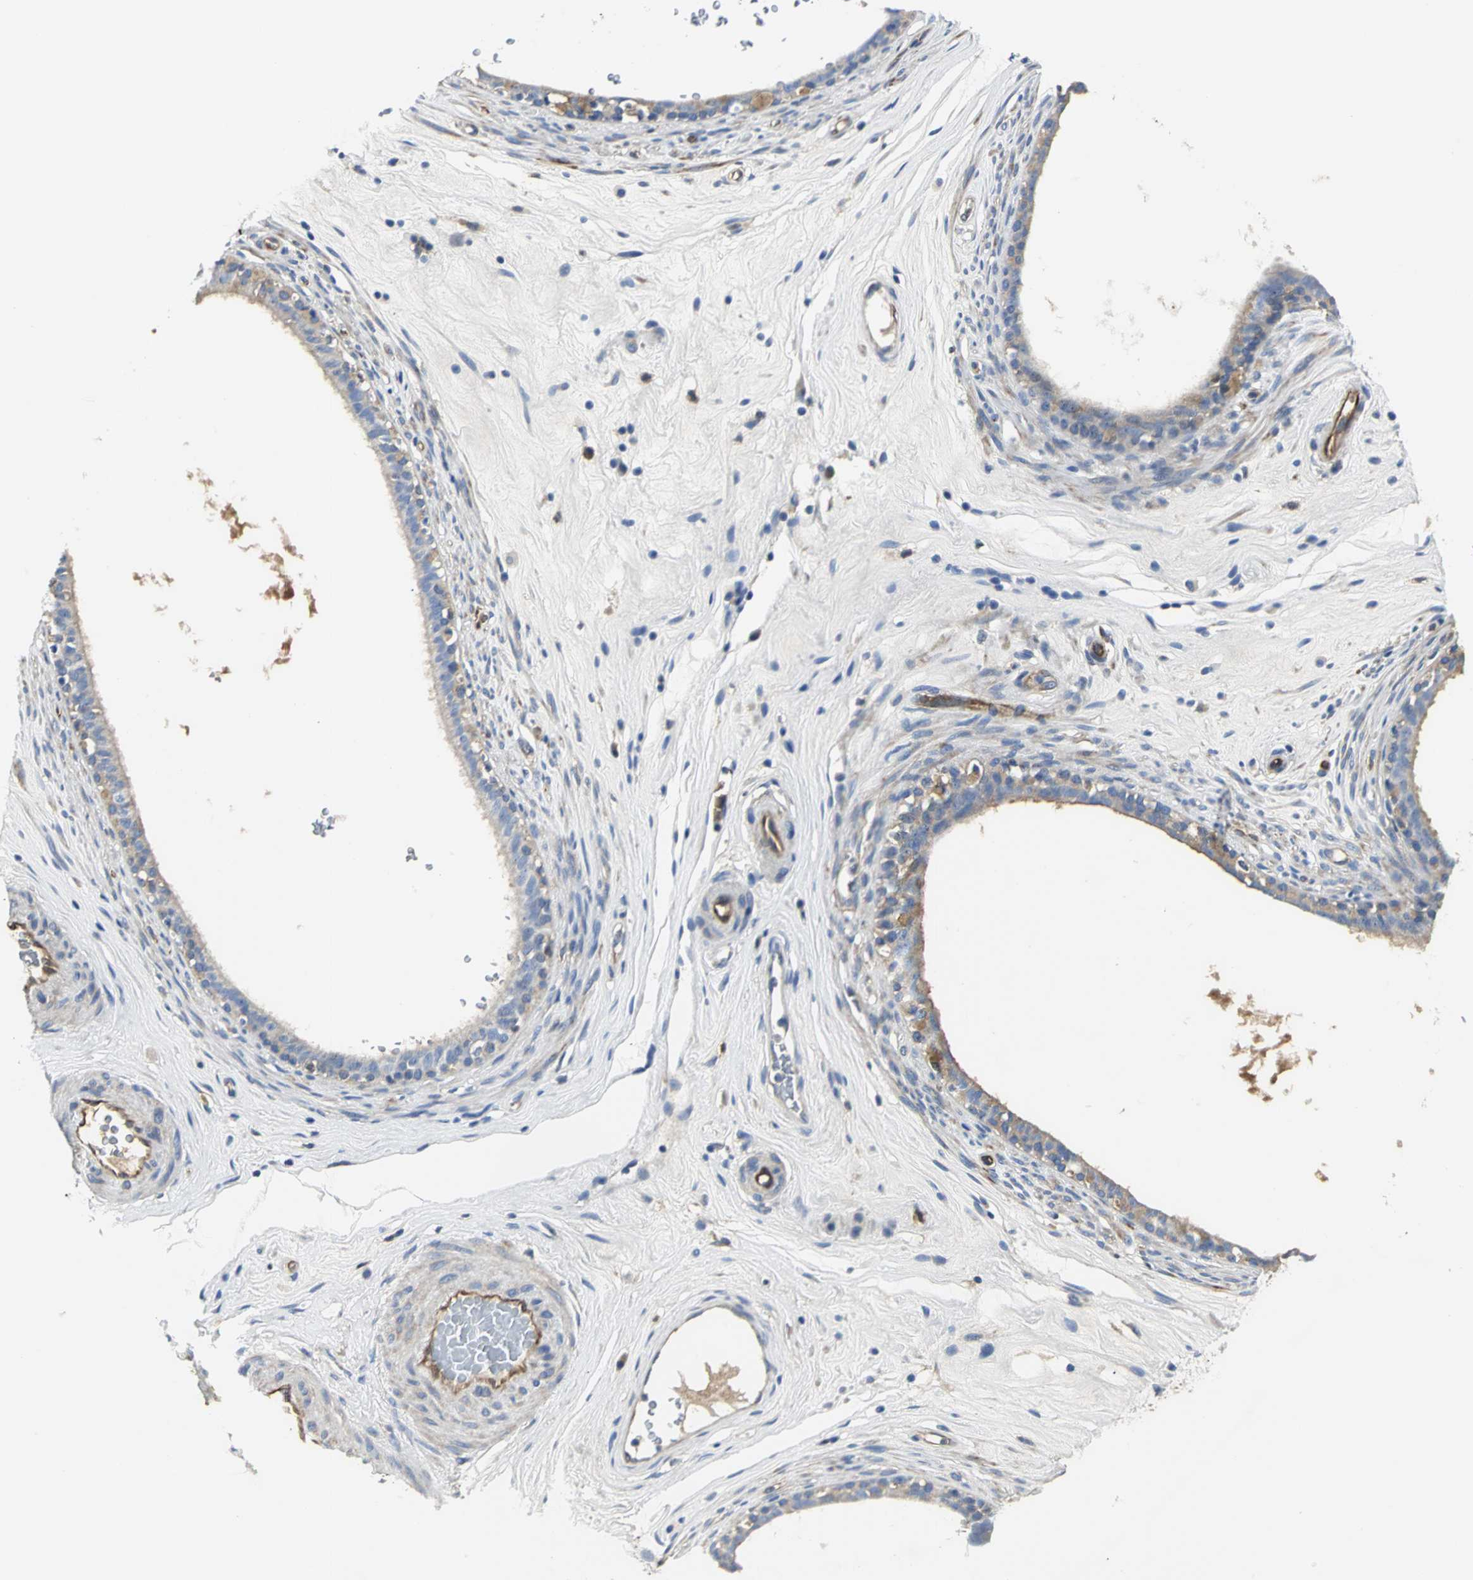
{"staining": {"intensity": "moderate", "quantity": ">75%", "location": "cytoplasmic/membranous"}, "tissue": "epididymis", "cell_type": "Glandular cells", "image_type": "normal", "snomed": [{"axis": "morphology", "description": "Normal tissue, NOS"}, {"axis": "morphology", "description": "Inflammation, NOS"}, {"axis": "topography", "description": "Epididymis"}], "caption": "Immunohistochemistry (IHC) of benign human epididymis demonstrates medium levels of moderate cytoplasmic/membranous staining in about >75% of glandular cells.", "gene": "CHRNB1", "patient": {"sex": "male", "age": 84}}